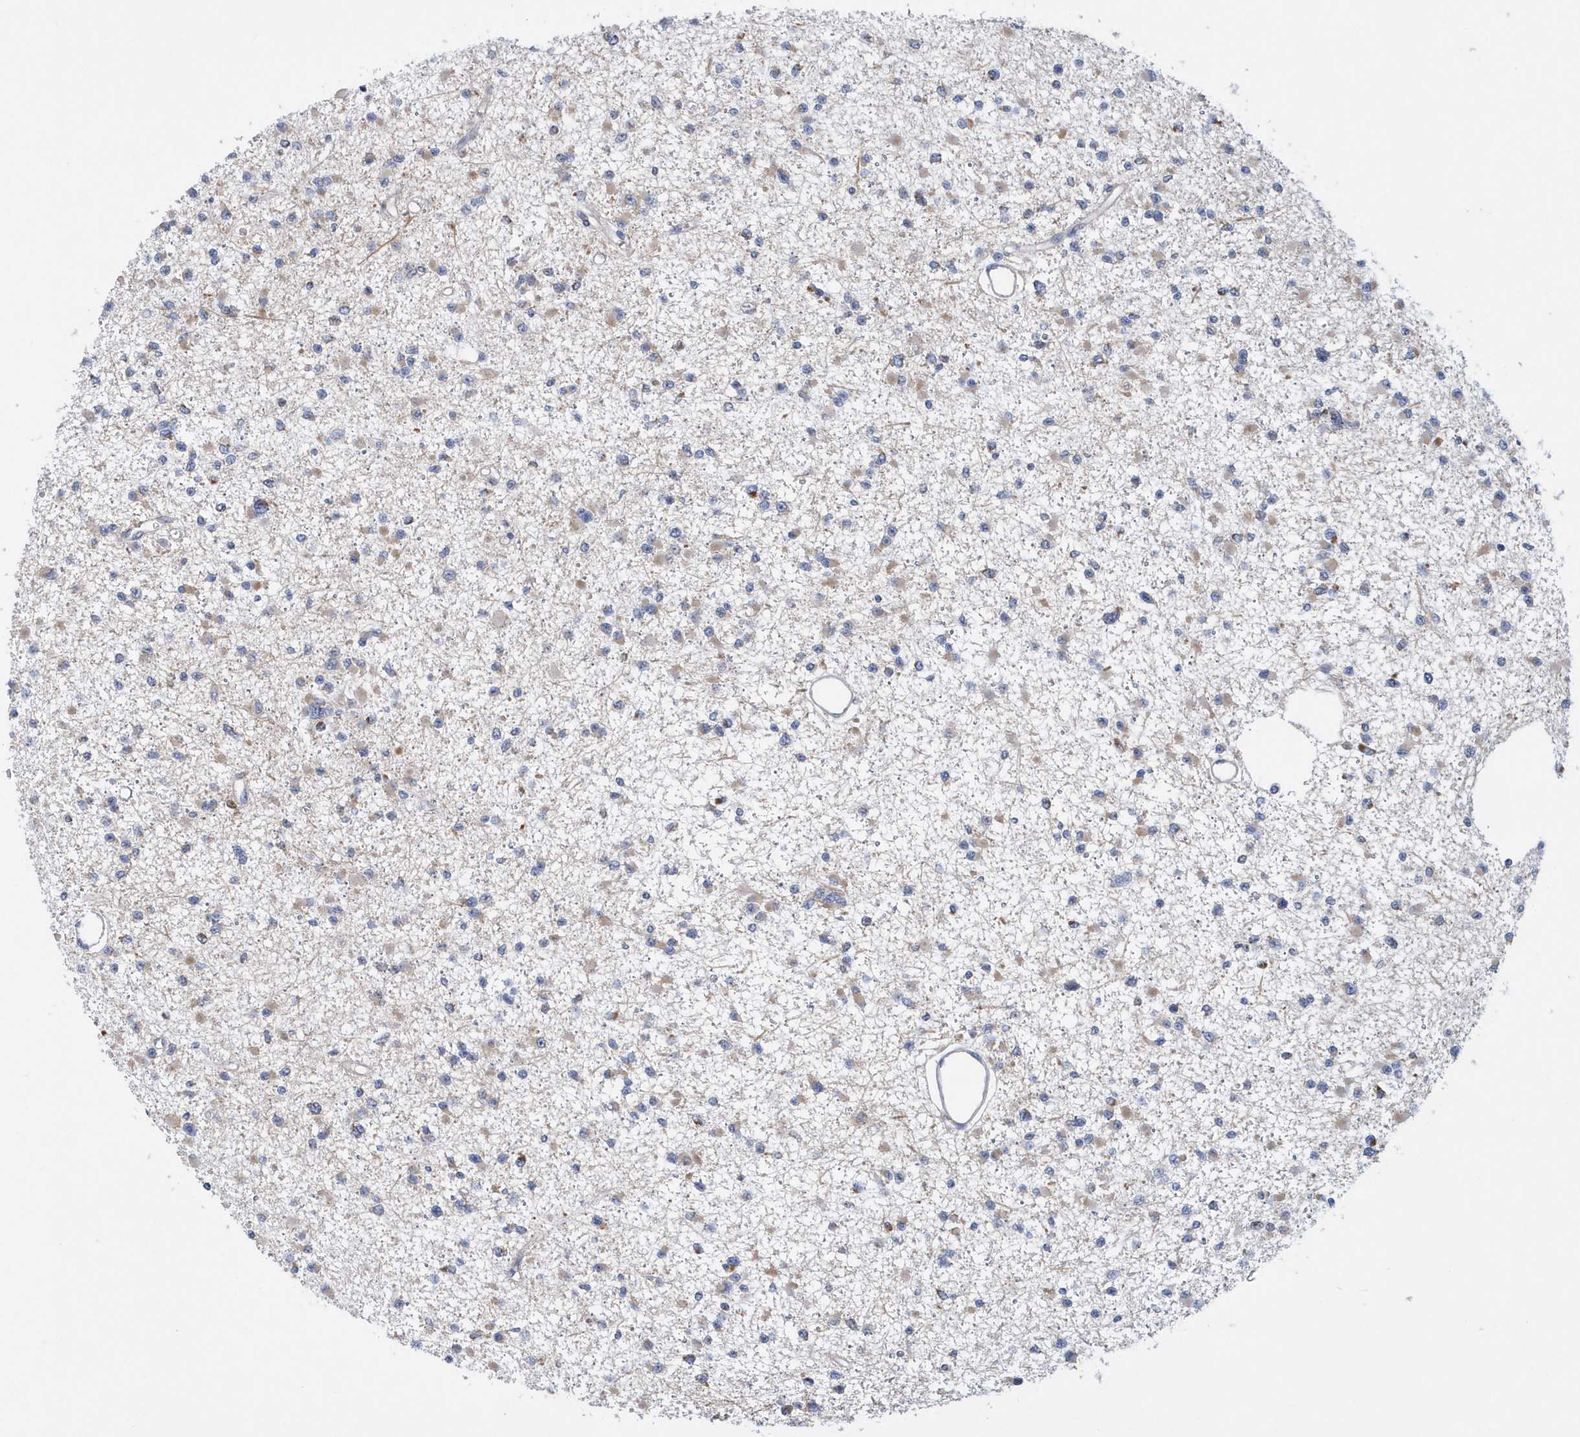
{"staining": {"intensity": "negative", "quantity": "none", "location": "none"}, "tissue": "glioma", "cell_type": "Tumor cells", "image_type": "cancer", "snomed": [{"axis": "morphology", "description": "Glioma, malignant, Low grade"}, {"axis": "topography", "description": "Brain"}], "caption": "IHC histopathology image of human glioma stained for a protein (brown), which shows no expression in tumor cells.", "gene": "VWA5B2", "patient": {"sex": "female", "age": 22}}